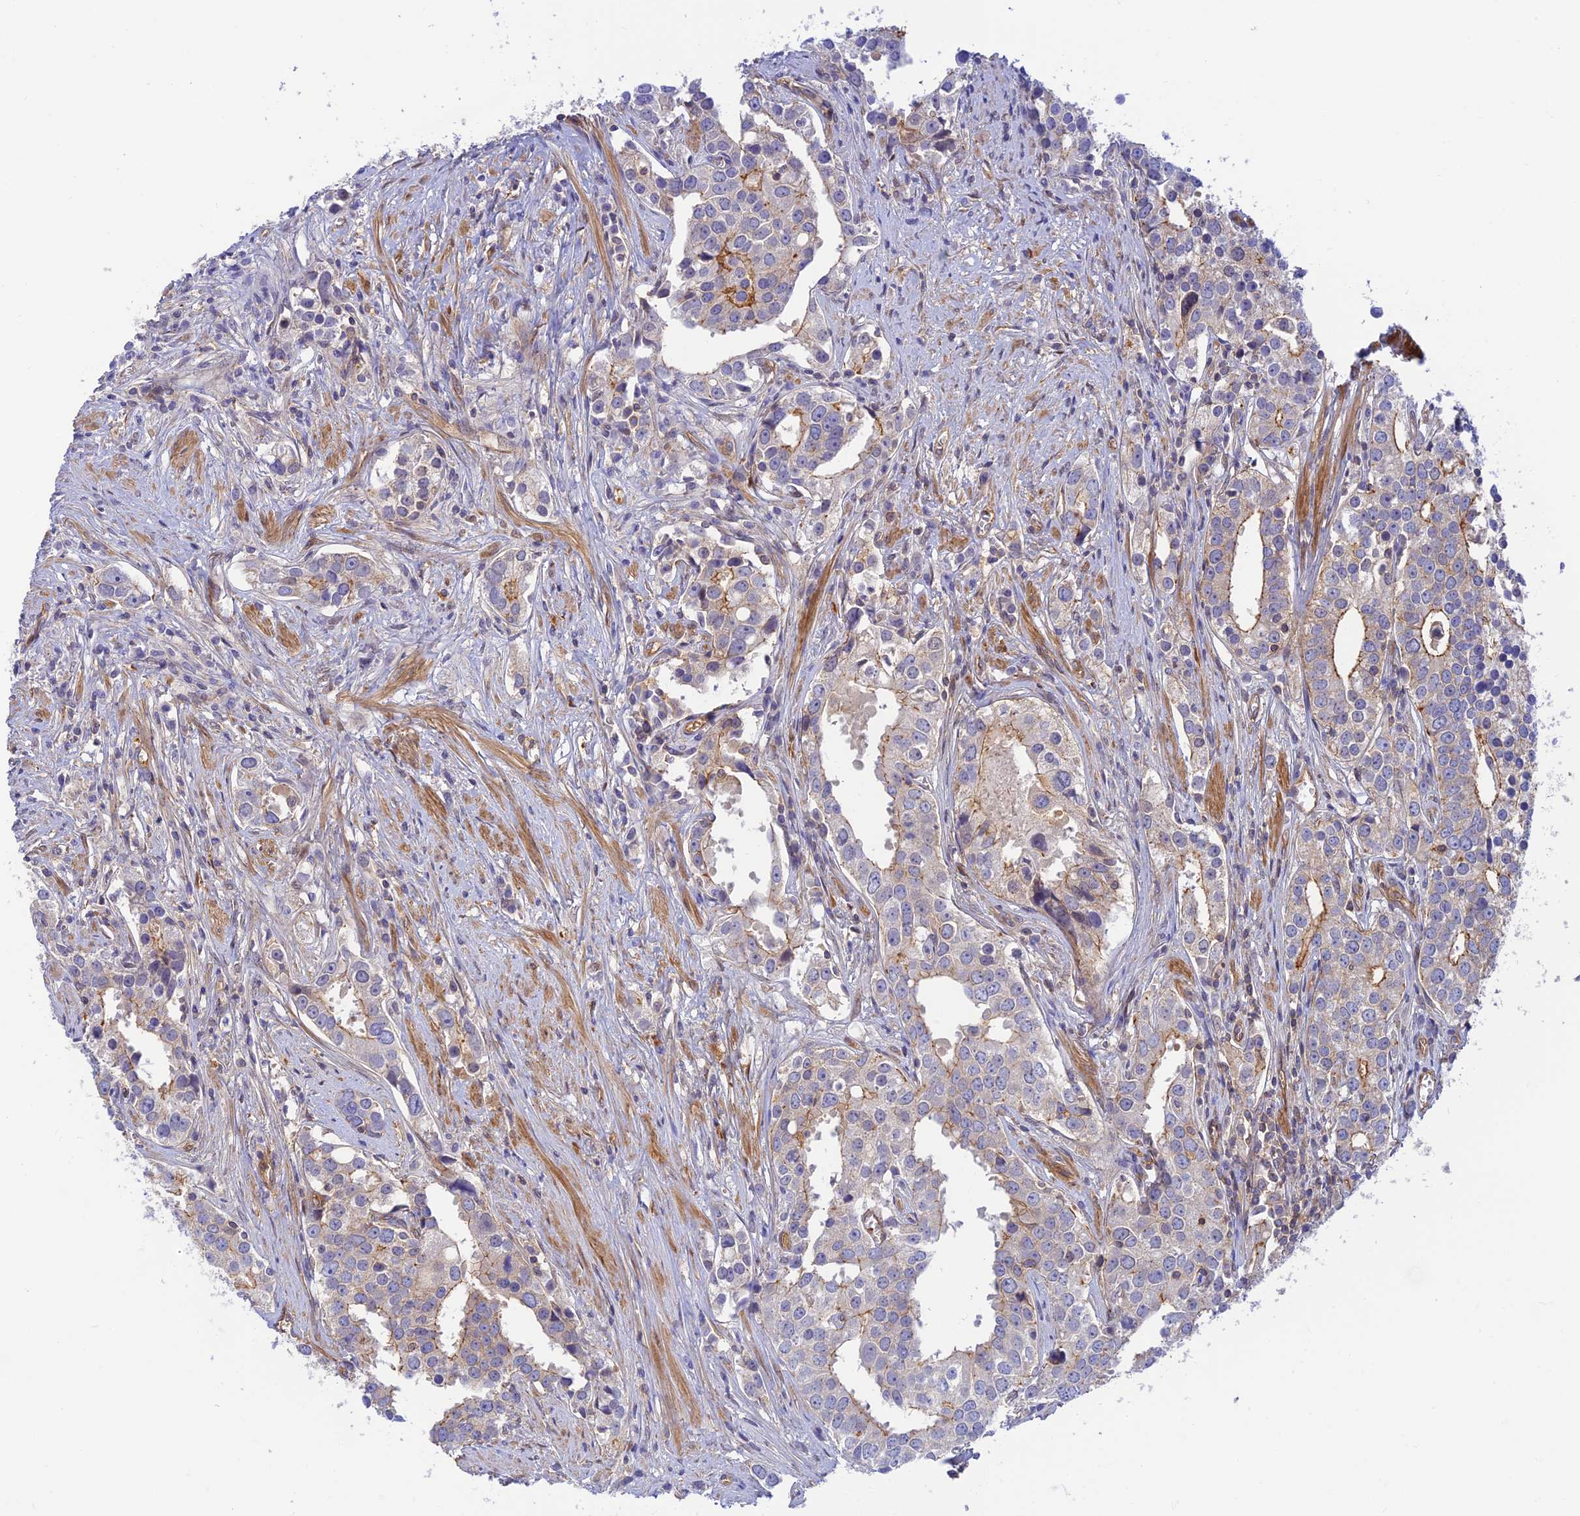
{"staining": {"intensity": "moderate", "quantity": "<25%", "location": "cytoplasmic/membranous"}, "tissue": "prostate cancer", "cell_type": "Tumor cells", "image_type": "cancer", "snomed": [{"axis": "morphology", "description": "Adenocarcinoma, High grade"}, {"axis": "topography", "description": "Prostate"}], "caption": "This is a histology image of immunohistochemistry staining of high-grade adenocarcinoma (prostate), which shows moderate staining in the cytoplasmic/membranous of tumor cells.", "gene": "PPP1R12C", "patient": {"sex": "male", "age": 71}}